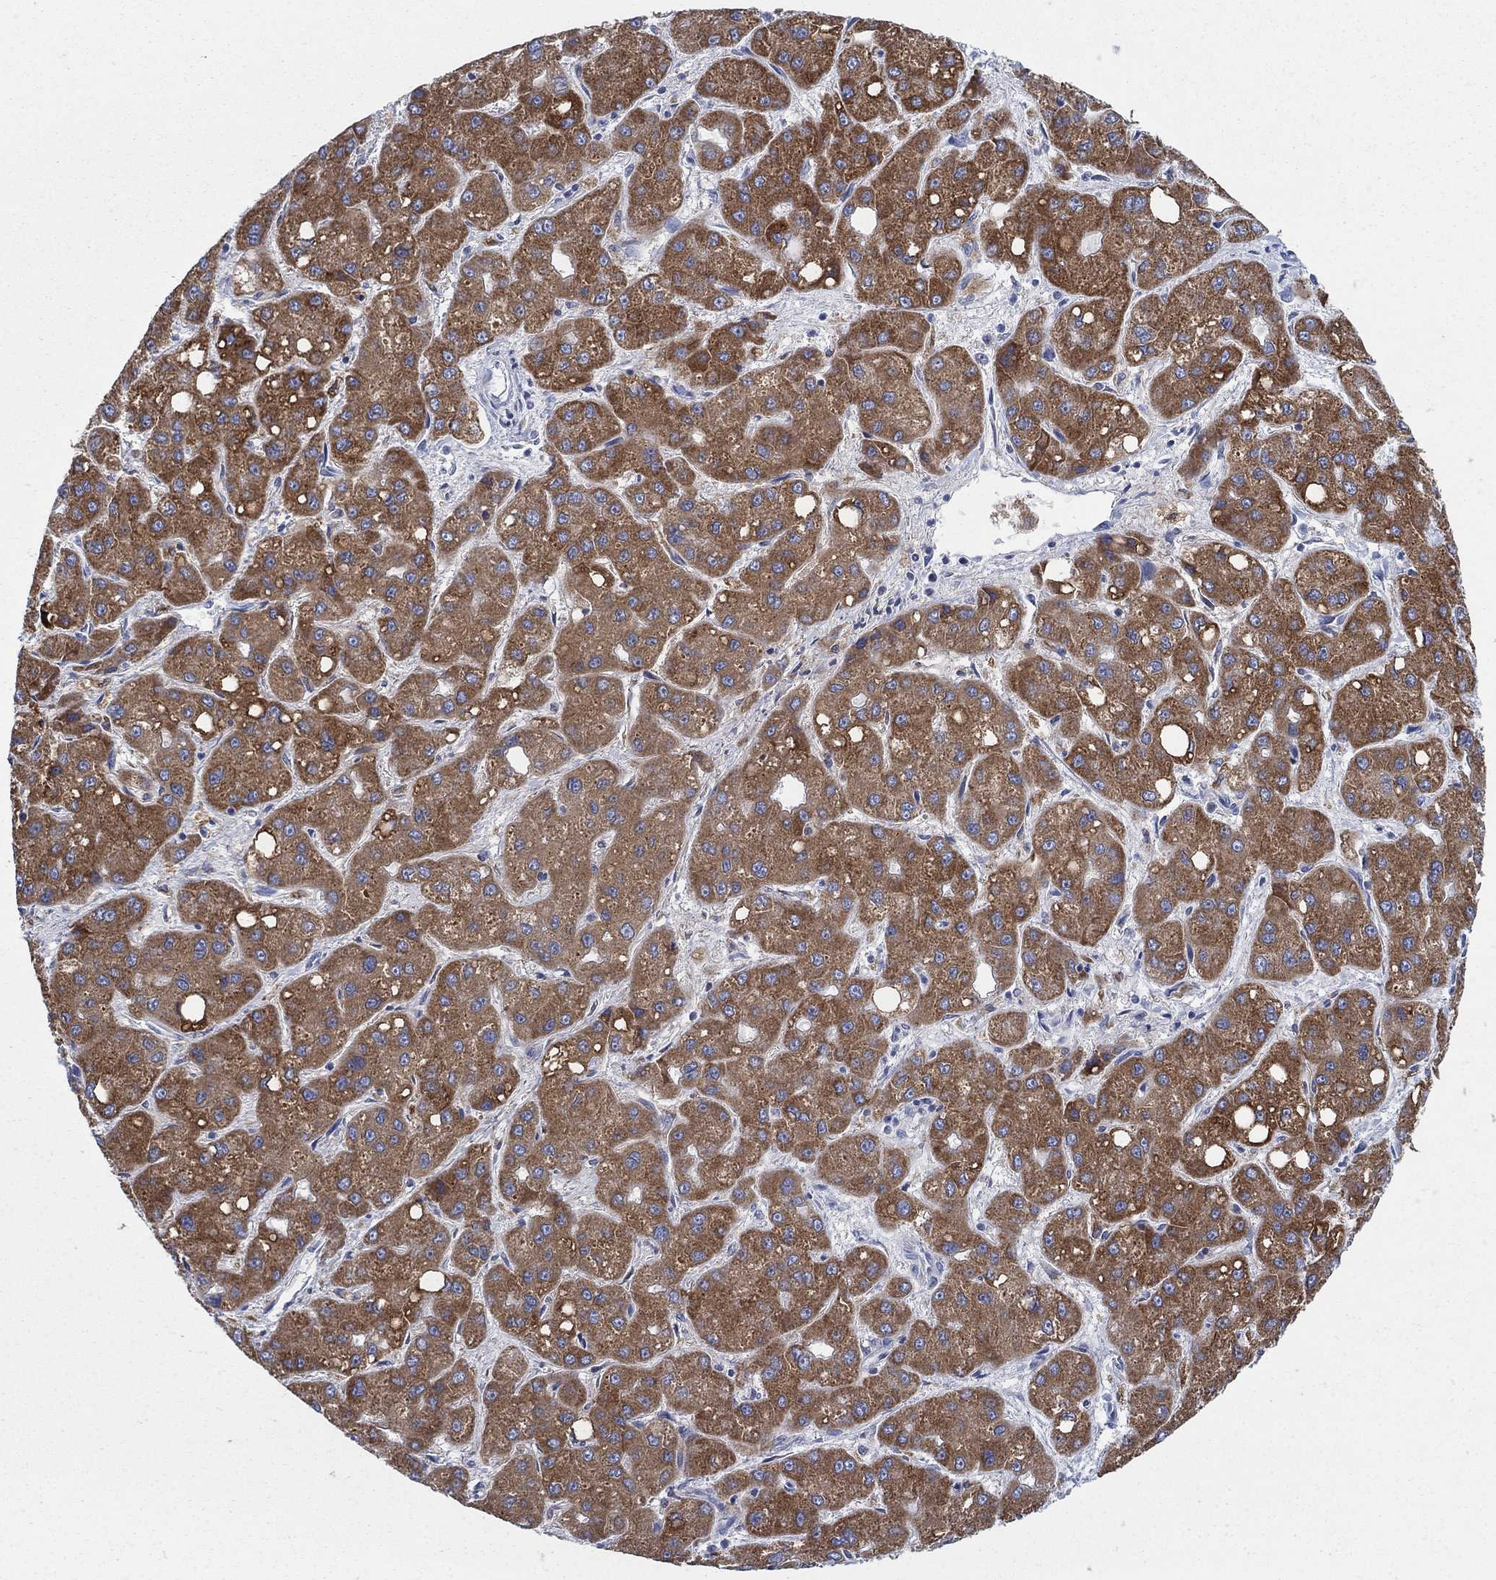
{"staining": {"intensity": "strong", "quantity": ">75%", "location": "cytoplasmic/membranous"}, "tissue": "liver cancer", "cell_type": "Tumor cells", "image_type": "cancer", "snomed": [{"axis": "morphology", "description": "Carcinoma, Hepatocellular, NOS"}, {"axis": "topography", "description": "Liver"}], "caption": "Protein expression analysis of human hepatocellular carcinoma (liver) reveals strong cytoplasmic/membranous staining in approximately >75% of tumor cells. The staining is performed using DAB (3,3'-diaminobenzidine) brown chromogen to label protein expression. The nuclei are counter-stained blue using hematoxylin.", "gene": "SCCPDH", "patient": {"sex": "male", "age": 73}}